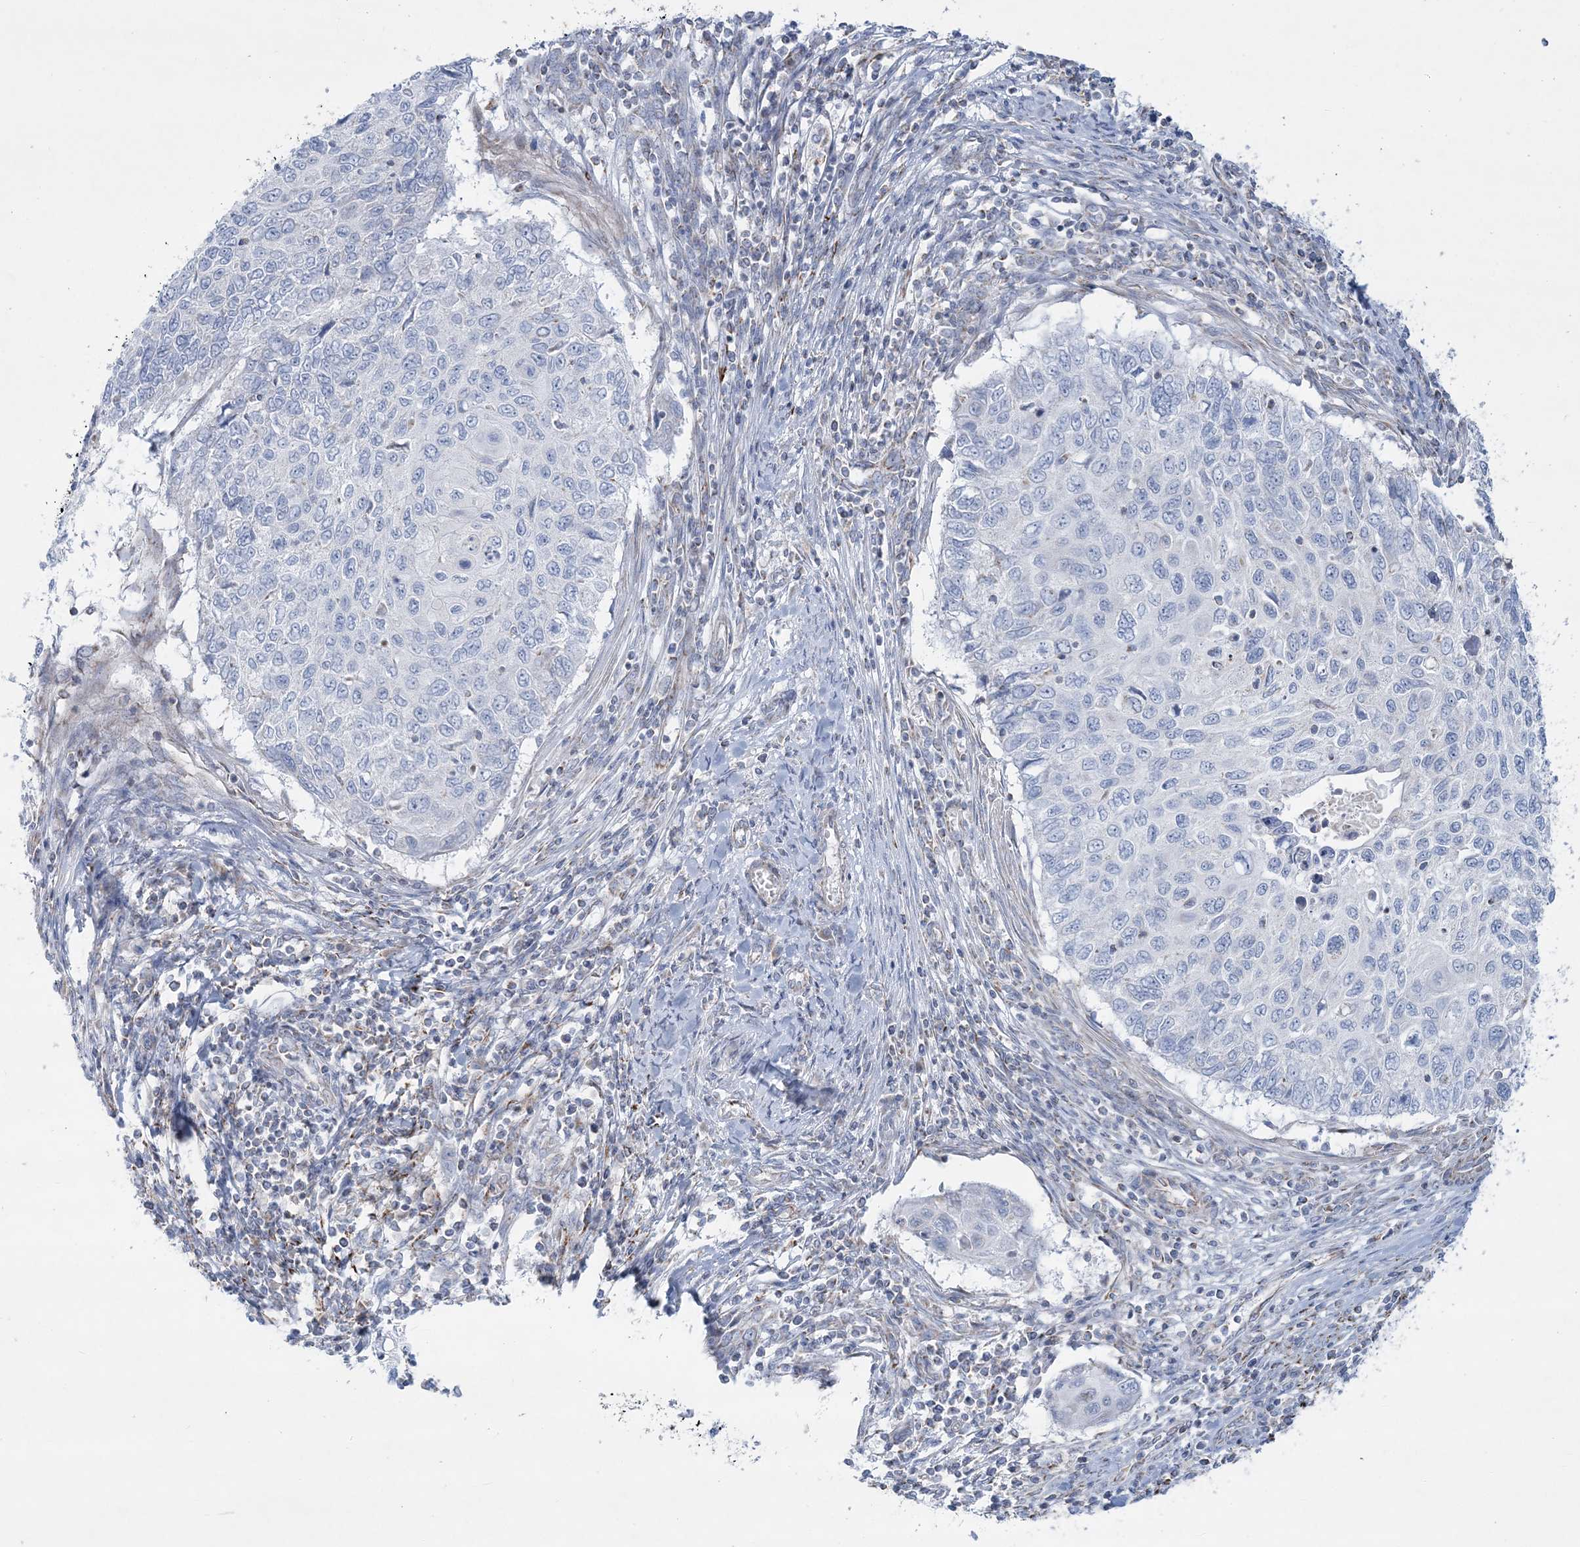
{"staining": {"intensity": "negative", "quantity": "none", "location": "none"}, "tissue": "cervical cancer", "cell_type": "Tumor cells", "image_type": "cancer", "snomed": [{"axis": "morphology", "description": "Squamous cell carcinoma, NOS"}, {"axis": "topography", "description": "Cervix"}], "caption": "IHC of cervical cancer exhibits no positivity in tumor cells.", "gene": "TBC1D7", "patient": {"sex": "female", "age": 70}}